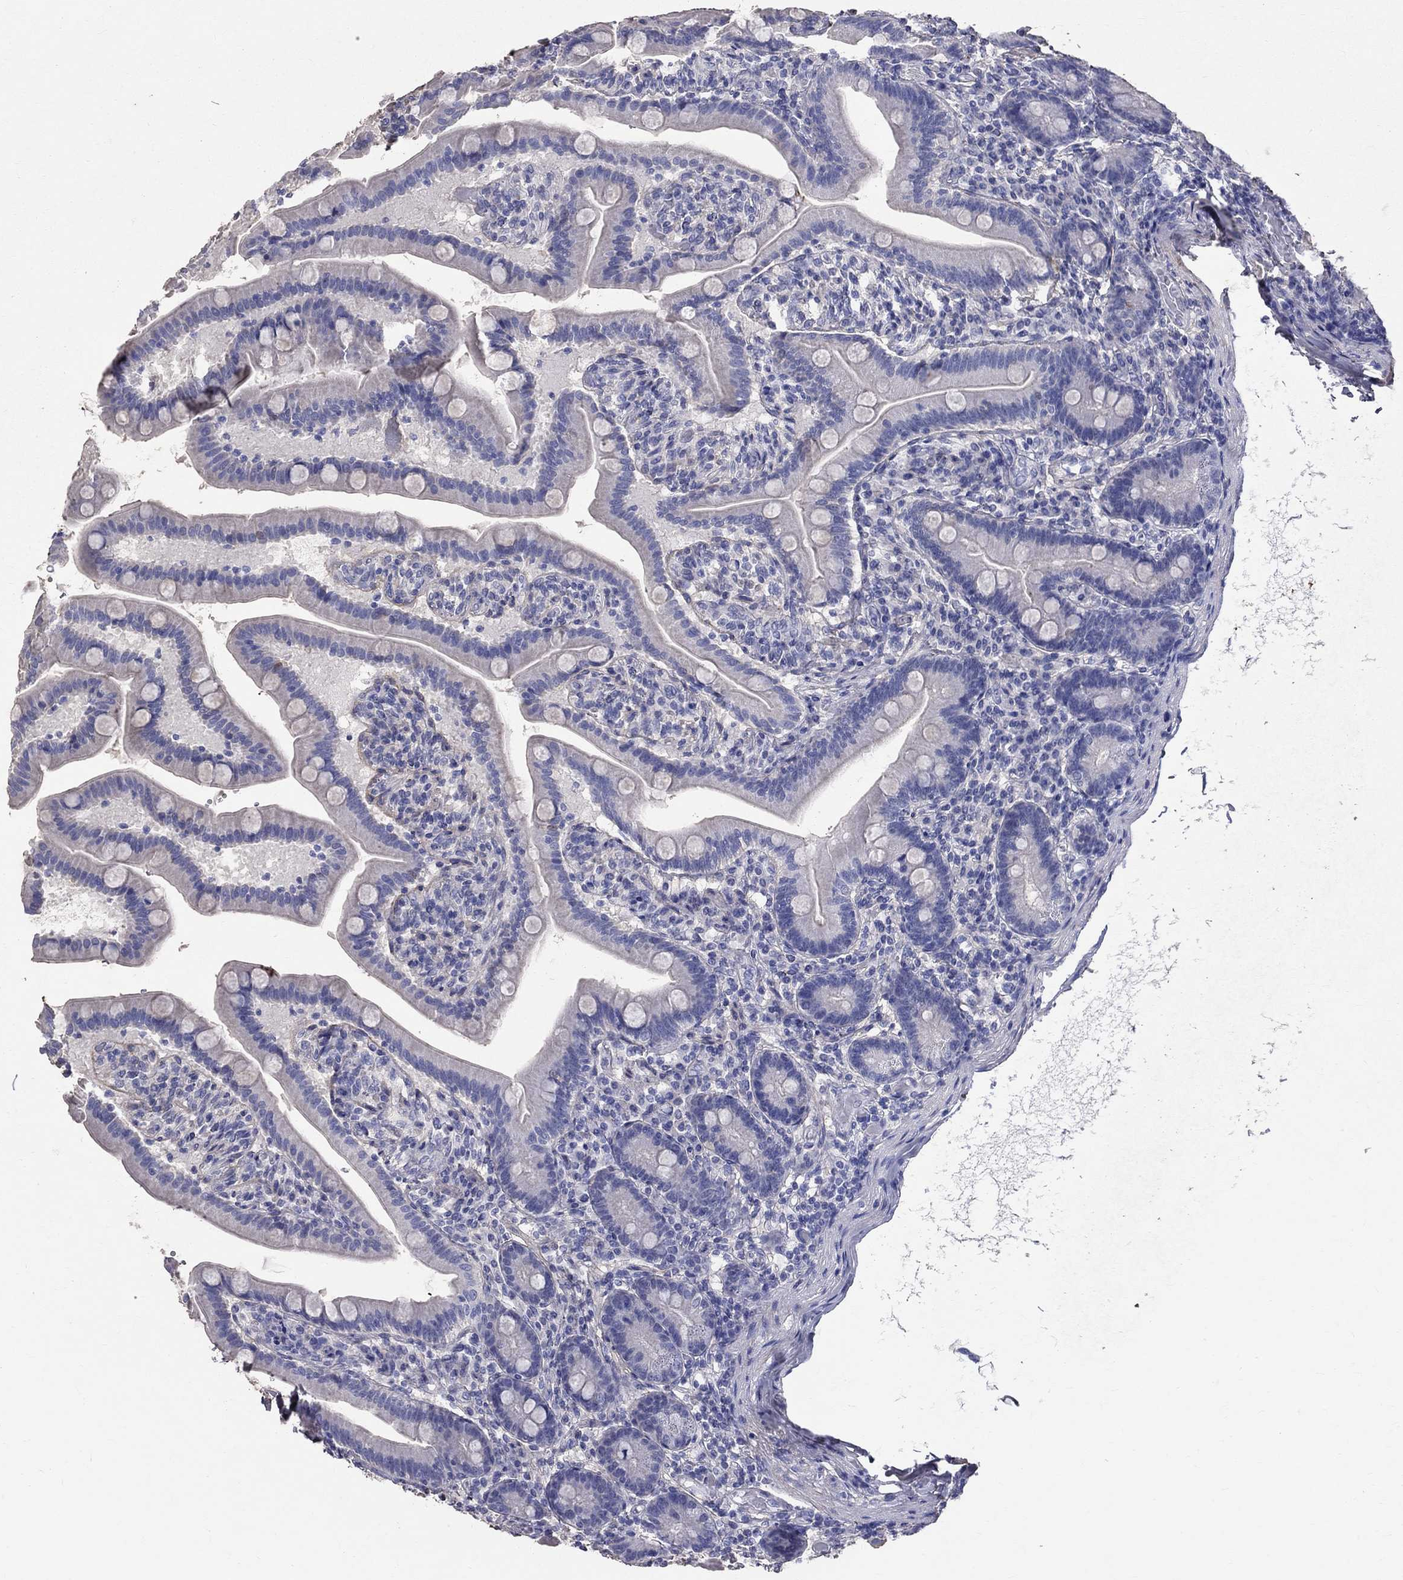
{"staining": {"intensity": "strong", "quantity": "<25%", "location": "cytoplasmic/membranous,nuclear"}, "tissue": "small intestine", "cell_type": "Glandular cells", "image_type": "normal", "snomed": [{"axis": "morphology", "description": "Normal tissue, NOS"}, {"axis": "topography", "description": "Small intestine"}], "caption": "Normal small intestine was stained to show a protein in brown. There is medium levels of strong cytoplasmic/membranous,nuclear expression in approximately <25% of glandular cells. The staining was performed using DAB (3,3'-diaminobenzidine) to visualize the protein expression in brown, while the nuclei were stained in blue with hematoxylin (Magnification: 20x).", "gene": "ANXA10", "patient": {"sex": "male", "age": 66}}